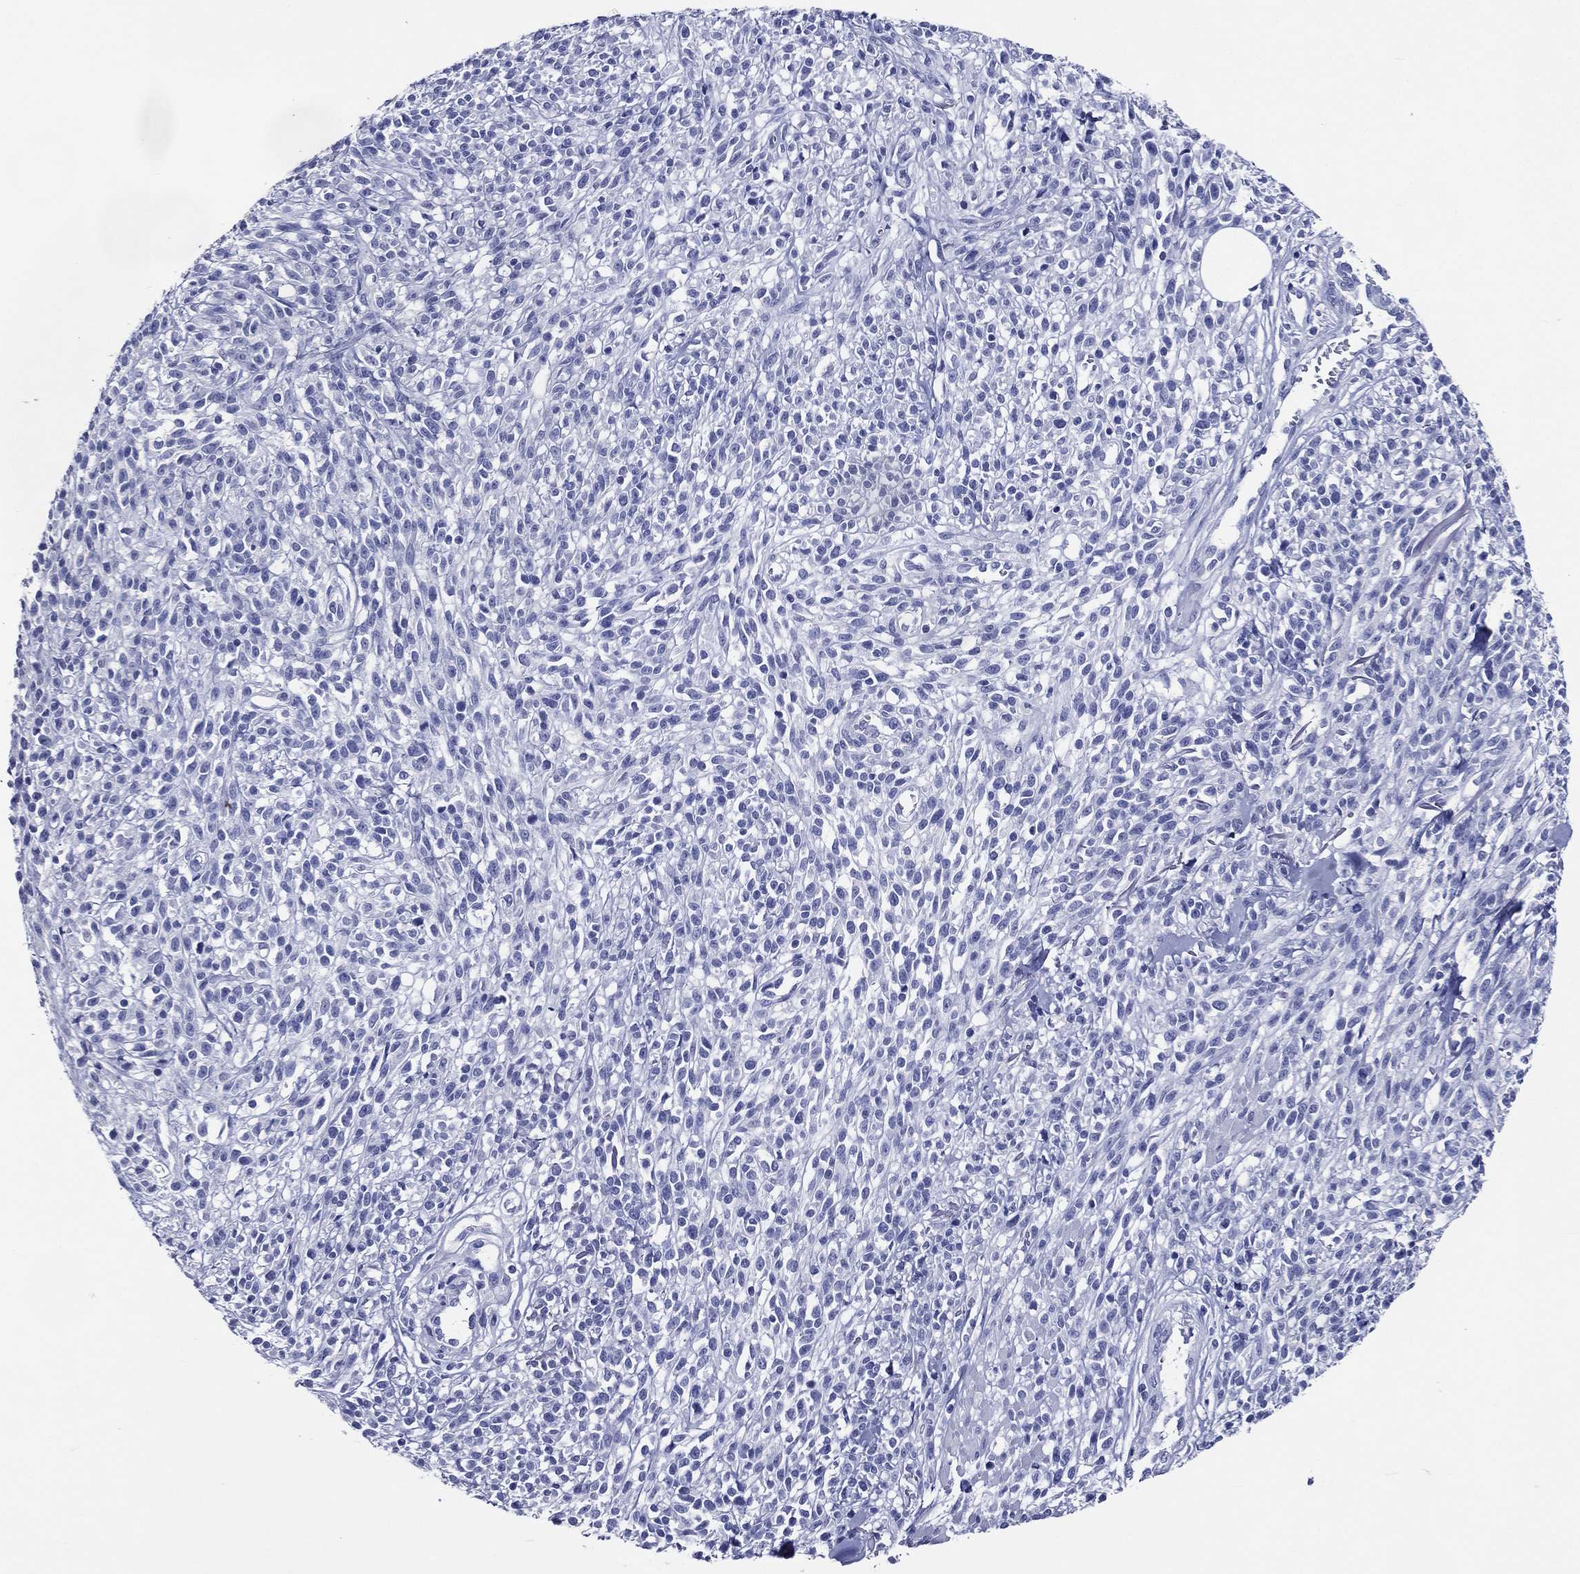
{"staining": {"intensity": "negative", "quantity": "none", "location": "none"}, "tissue": "melanoma", "cell_type": "Tumor cells", "image_type": "cancer", "snomed": [{"axis": "morphology", "description": "Malignant melanoma, NOS"}, {"axis": "topography", "description": "Skin"}, {"axis": "topography", "description": "Skin of trunk"}], "caption": "Human melanoma stained for a protein using immunohistochemistry shows no positivity in tumor cells.", "gene": "ACE2", "patient": {"sex": "male", "age": 74}}